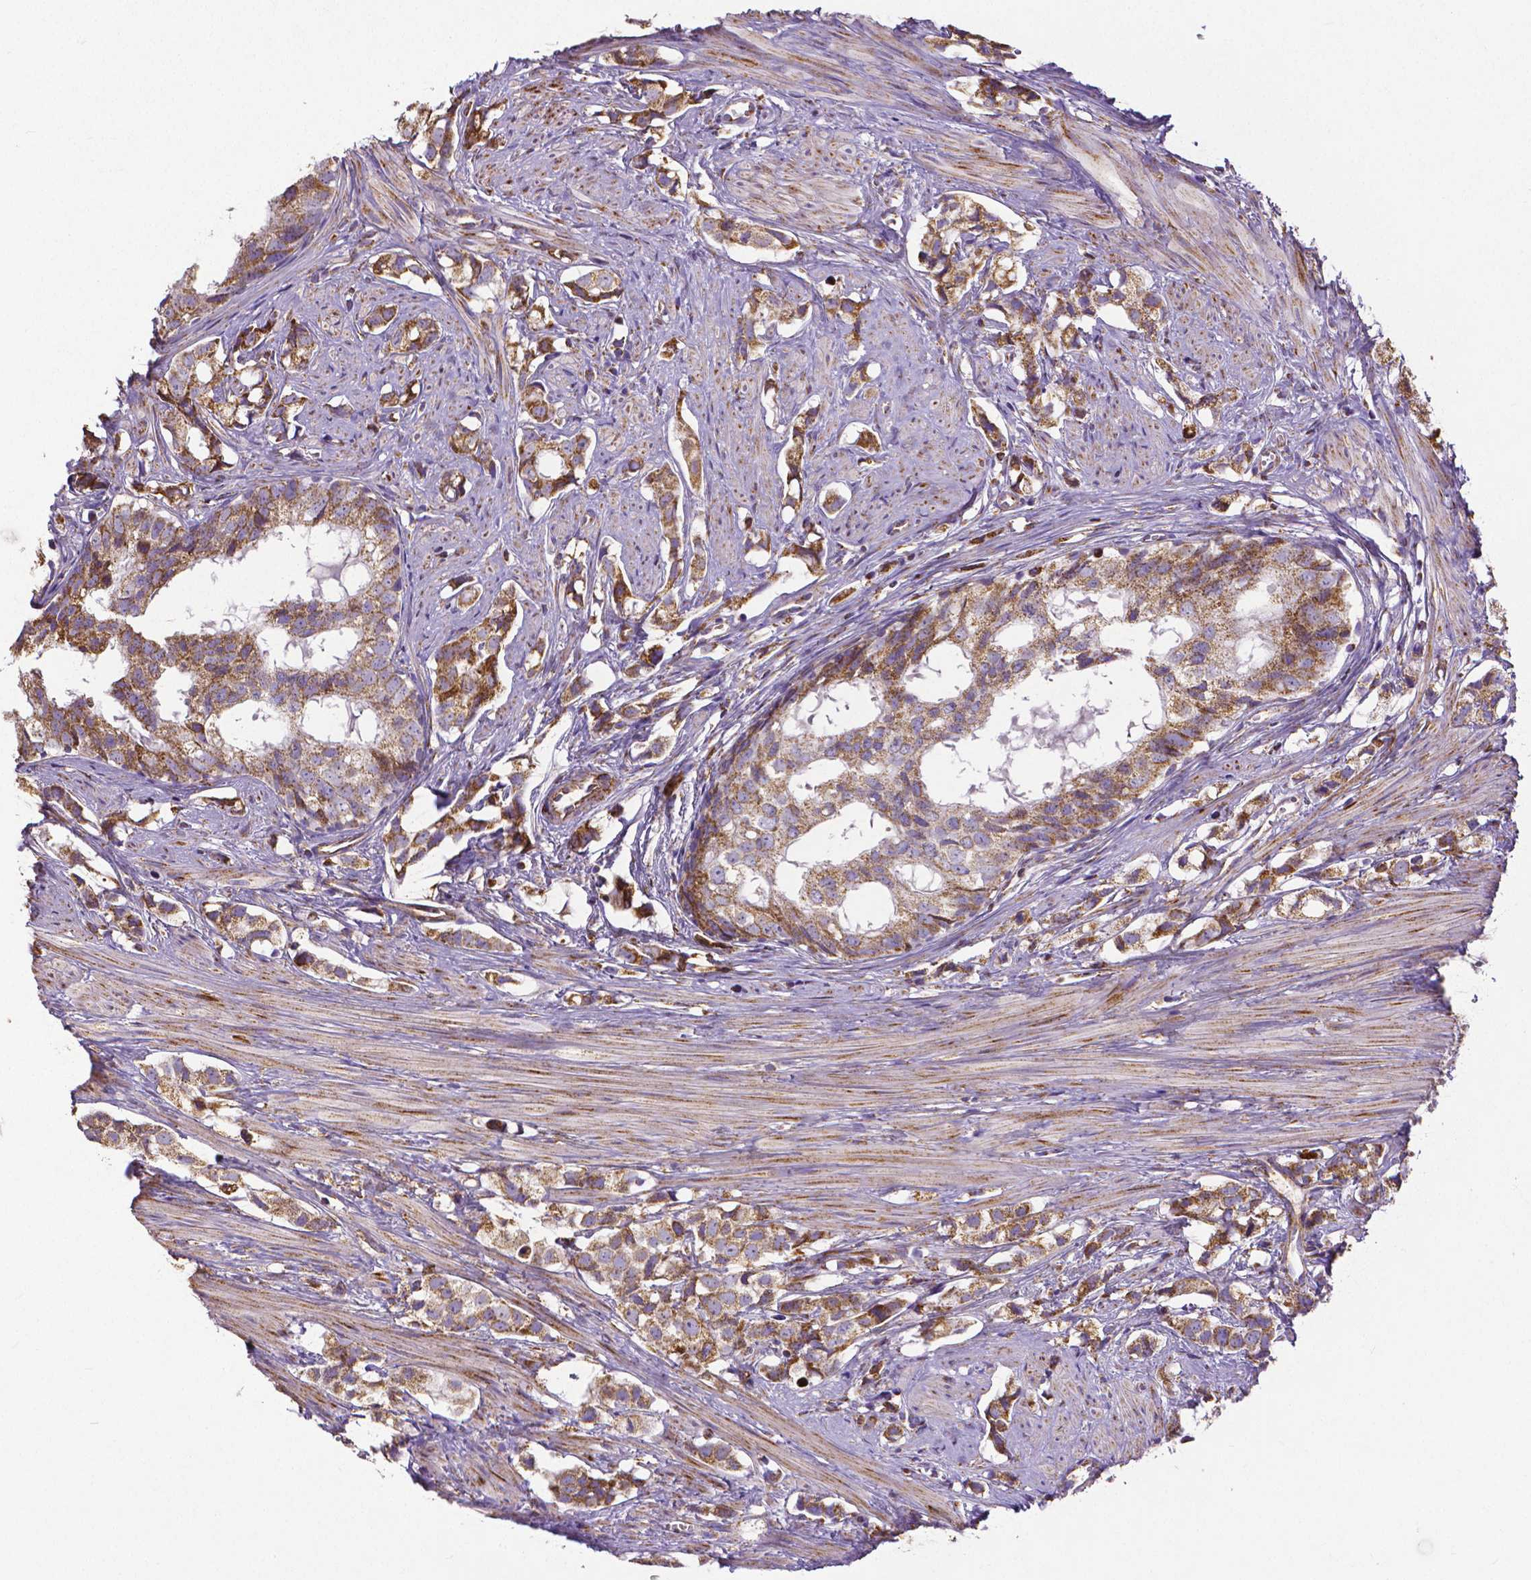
{"staining": {"intensity": "moderate", "quantity": ">75%", "location": "cytoplasmic/membranous"}, "tissue": "prostate cancer", "cell_type": "Tumor cells", "image_type": "cancer", "snomed": [{"axis": "morphology", "description": "Adenocarcinoma, High grade"}, {"axis": "topography", "description": "Prostate"}], "caption": "The photomicrograph shows a brown stain indicating the presence of a protein in the cytoplasmic/membranous of tumor cells in prostate cancer.", "gene": "MACC1", "patient": {"sex": "male", "age": 58}}